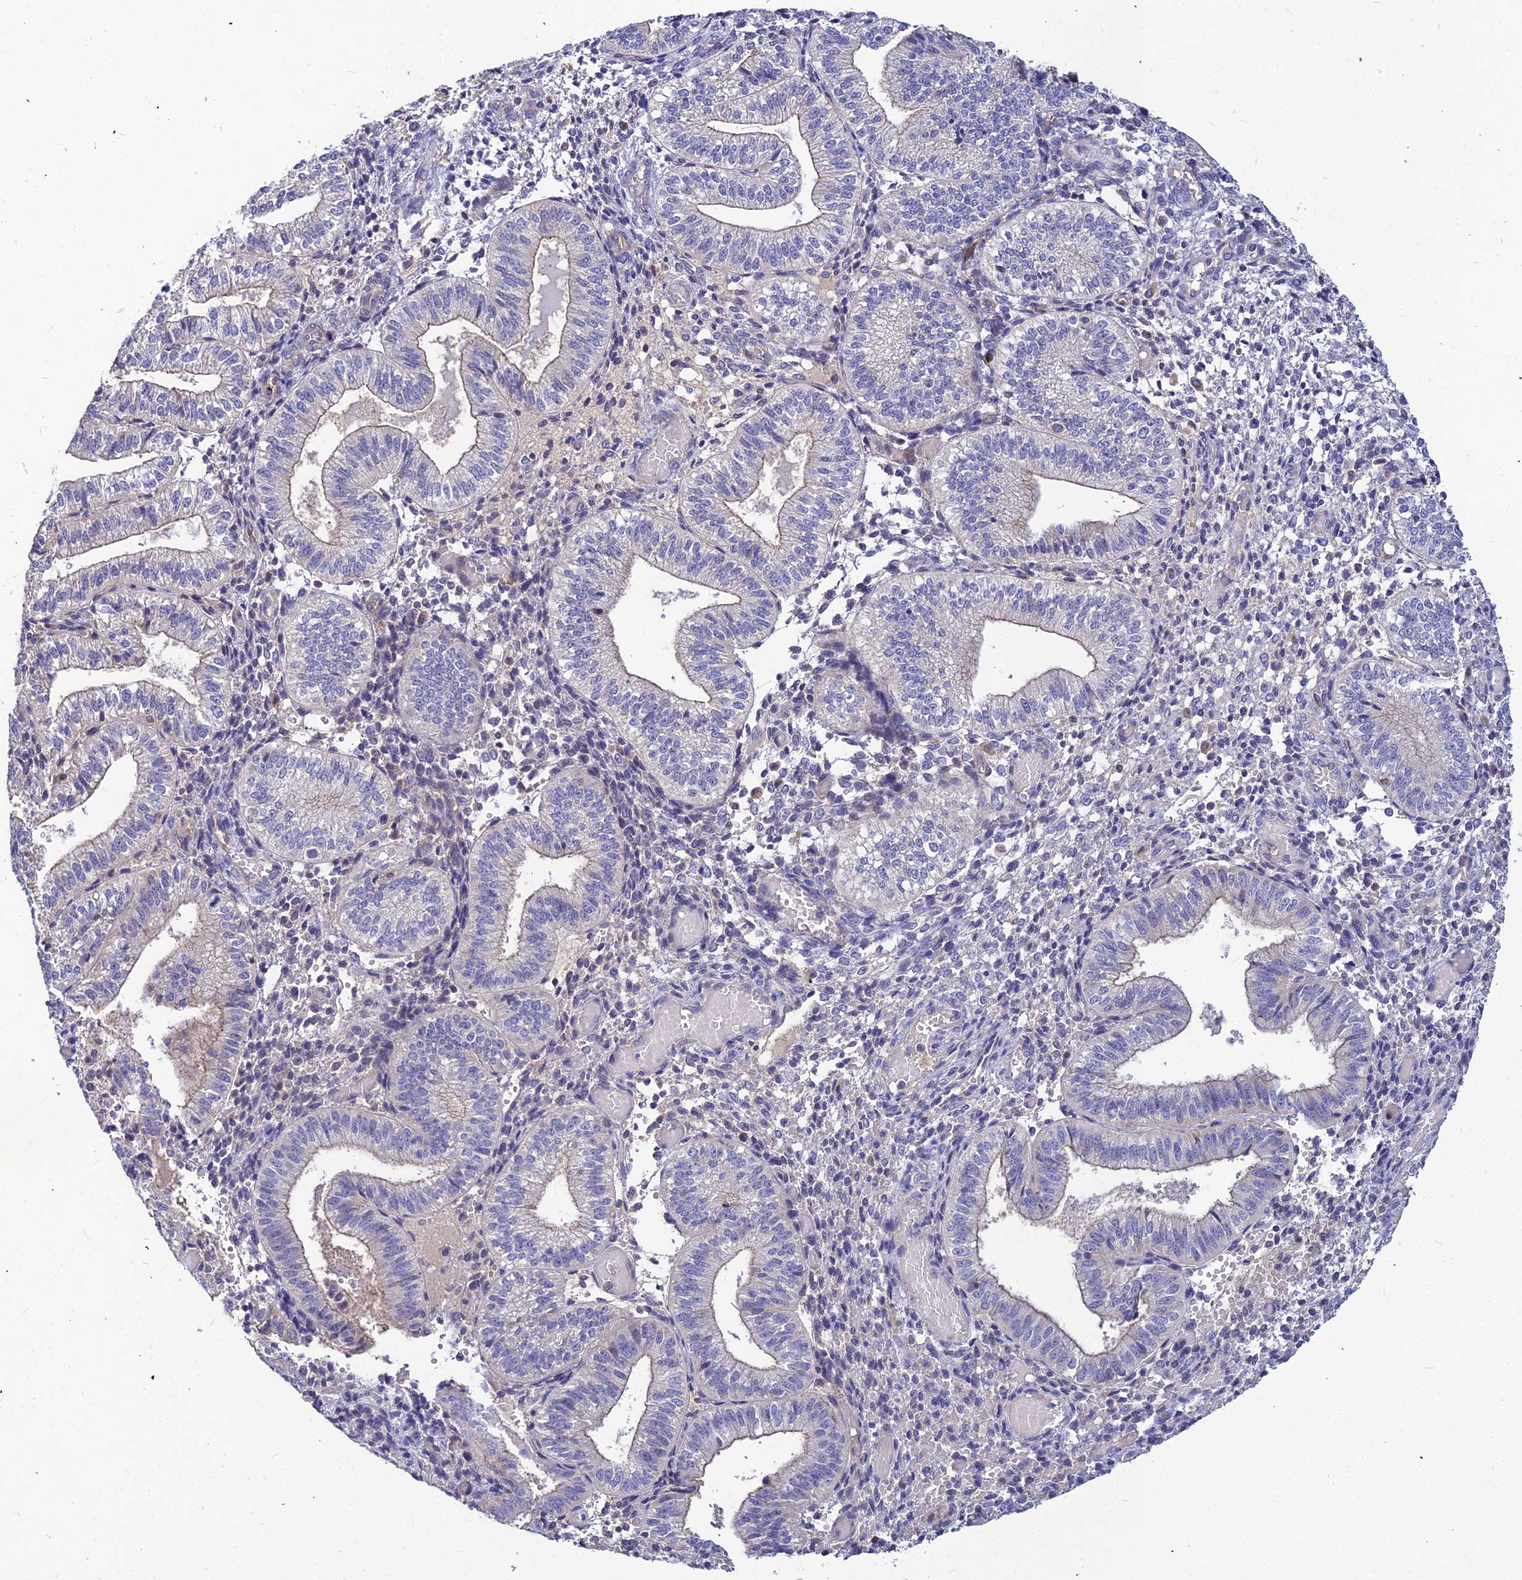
{"staining": {"intensity": "negative", "quantity": "none", "location": "none"}, "tissue": "endometrium", "cell_type": "Cells in endometrial stroma", "image_type": "normal", "snomed": [{"axis": "morphology", "description": "Normal tissue, NOS"}, {"axis": "topography", "description": "Endometrium"}], "caption": "This is an immunohistochemistry (IHC) histopathology image of normal endometrium. There is no positivity in cells in endometrial stroma.", "gene": "ASPHD1", "patient": {"sex": "female", "age": 34}}